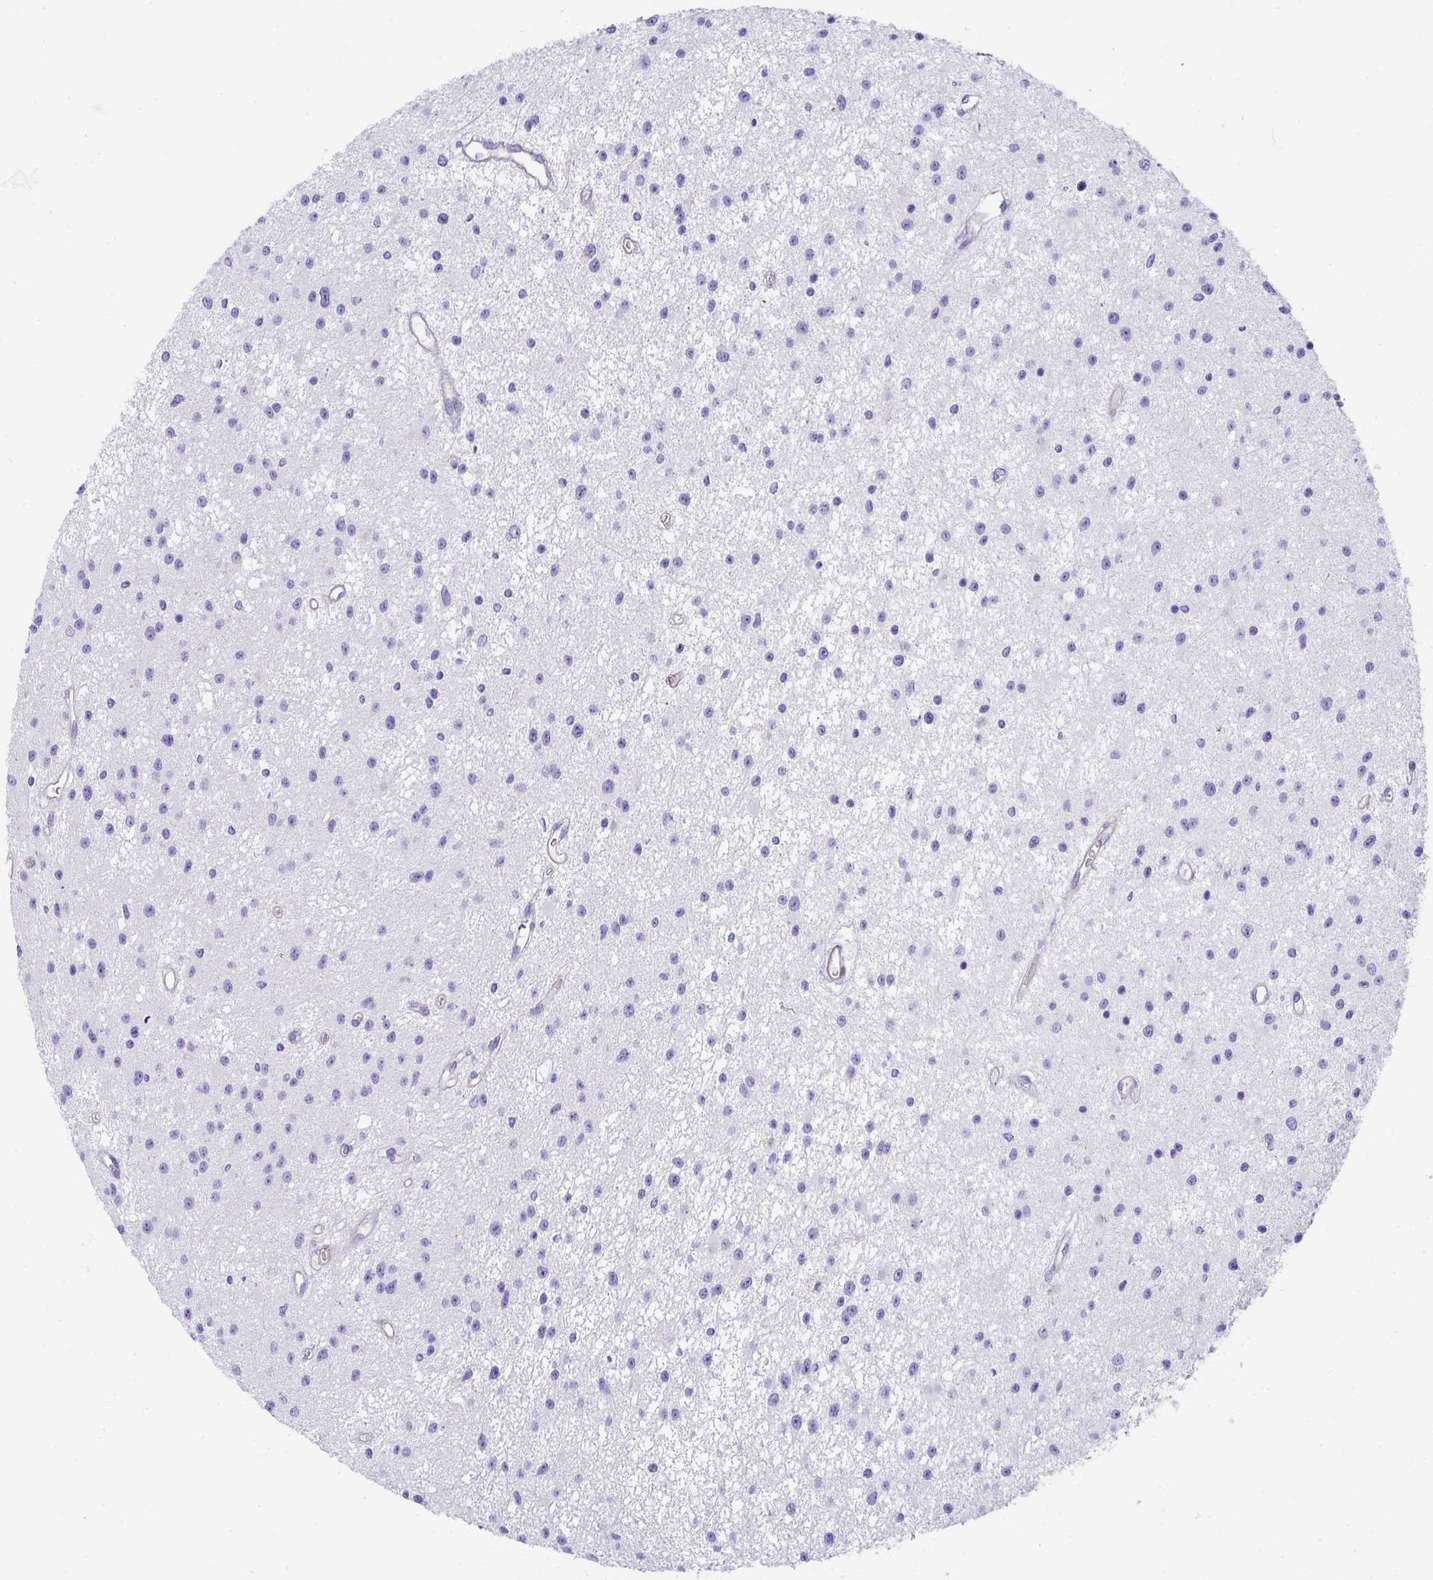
{"staining": {"intensity": "negative", "quantity": "none", "location": "none"}, "tissue": "glioma", "cell_type": "Tumor cells", "image_type": "cancer", "snomed": [{"axis": "morphology", "description": "Glioma, malignant, Low grade"}, {"axis": "topography", "description": "Brain"}], "caption": "High magnification brightfield microscopy of glioma stained with DAB (3,3'-diaminobenzidine) (brown) and counterstained with hematoxylin (blue): tumor cells show no significant expression. Brightfield microscopy of immunohistochemistry (IHC) stained with DAB (brown) and hematoxylin (blue), captured at high magnification.", "gene": "TNFAIP8", "patient": {"sex": "male", "age": 43}}